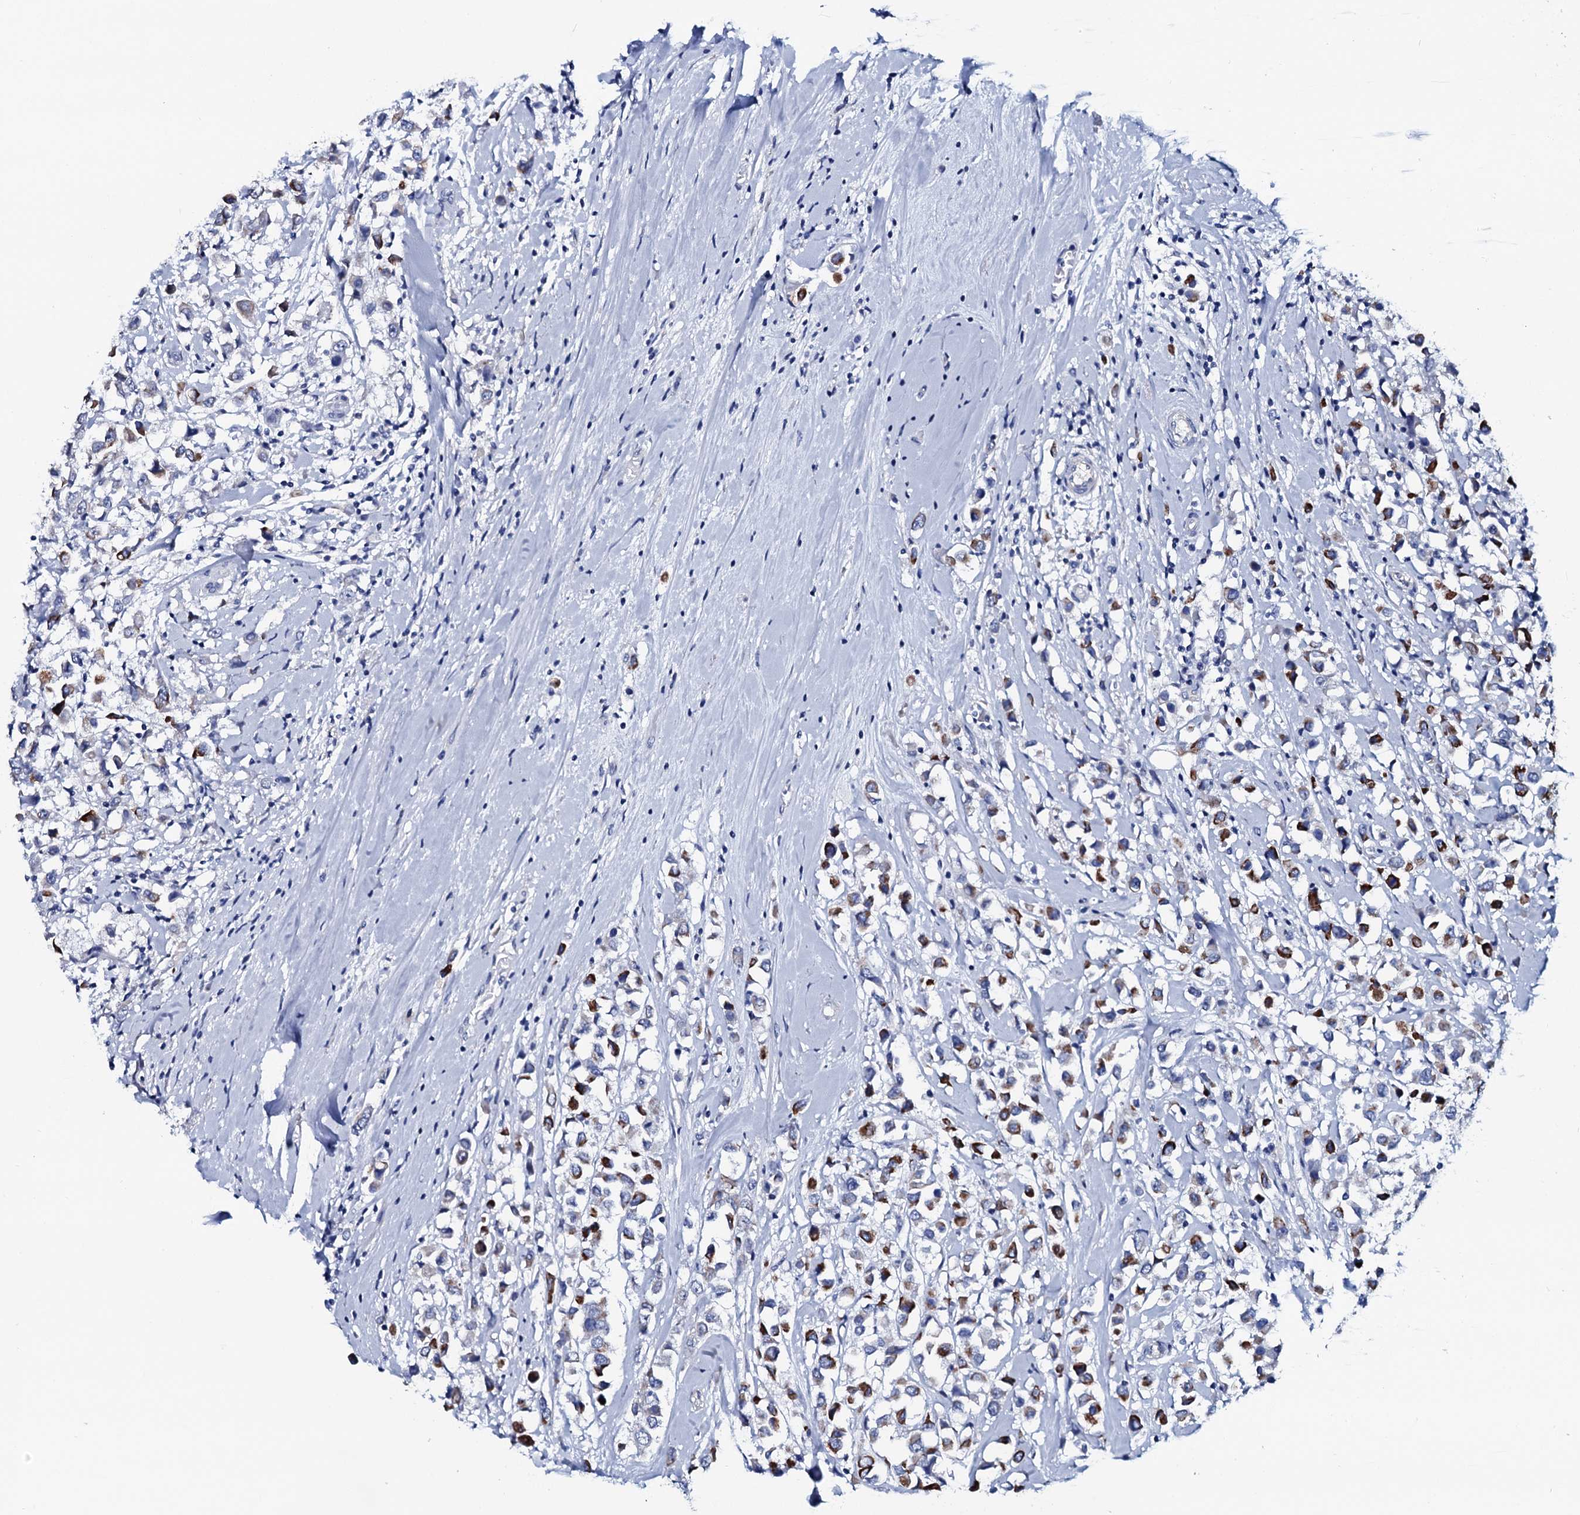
{"staining": {"intensity": "strong", "quantity": "<25%", "location": "cytoplasmic/membranous"}, "tissue": "breast cancer", "cell_type": "Tumor cells", "image_type": "cancer", "snomed": [{"axis": "morphology", "description": "Duct carcinoma"}, {"axis": "topography", "description": "Breast"}], "caption": "IHC micrograph of breast cancer stained for a protein (brown), which shows medium levels of strong cytoplasmic/membranous expression in about <25% of tumor cells.", "gene": "GYS2", "patient": {"sex": "female", "age": 61}}